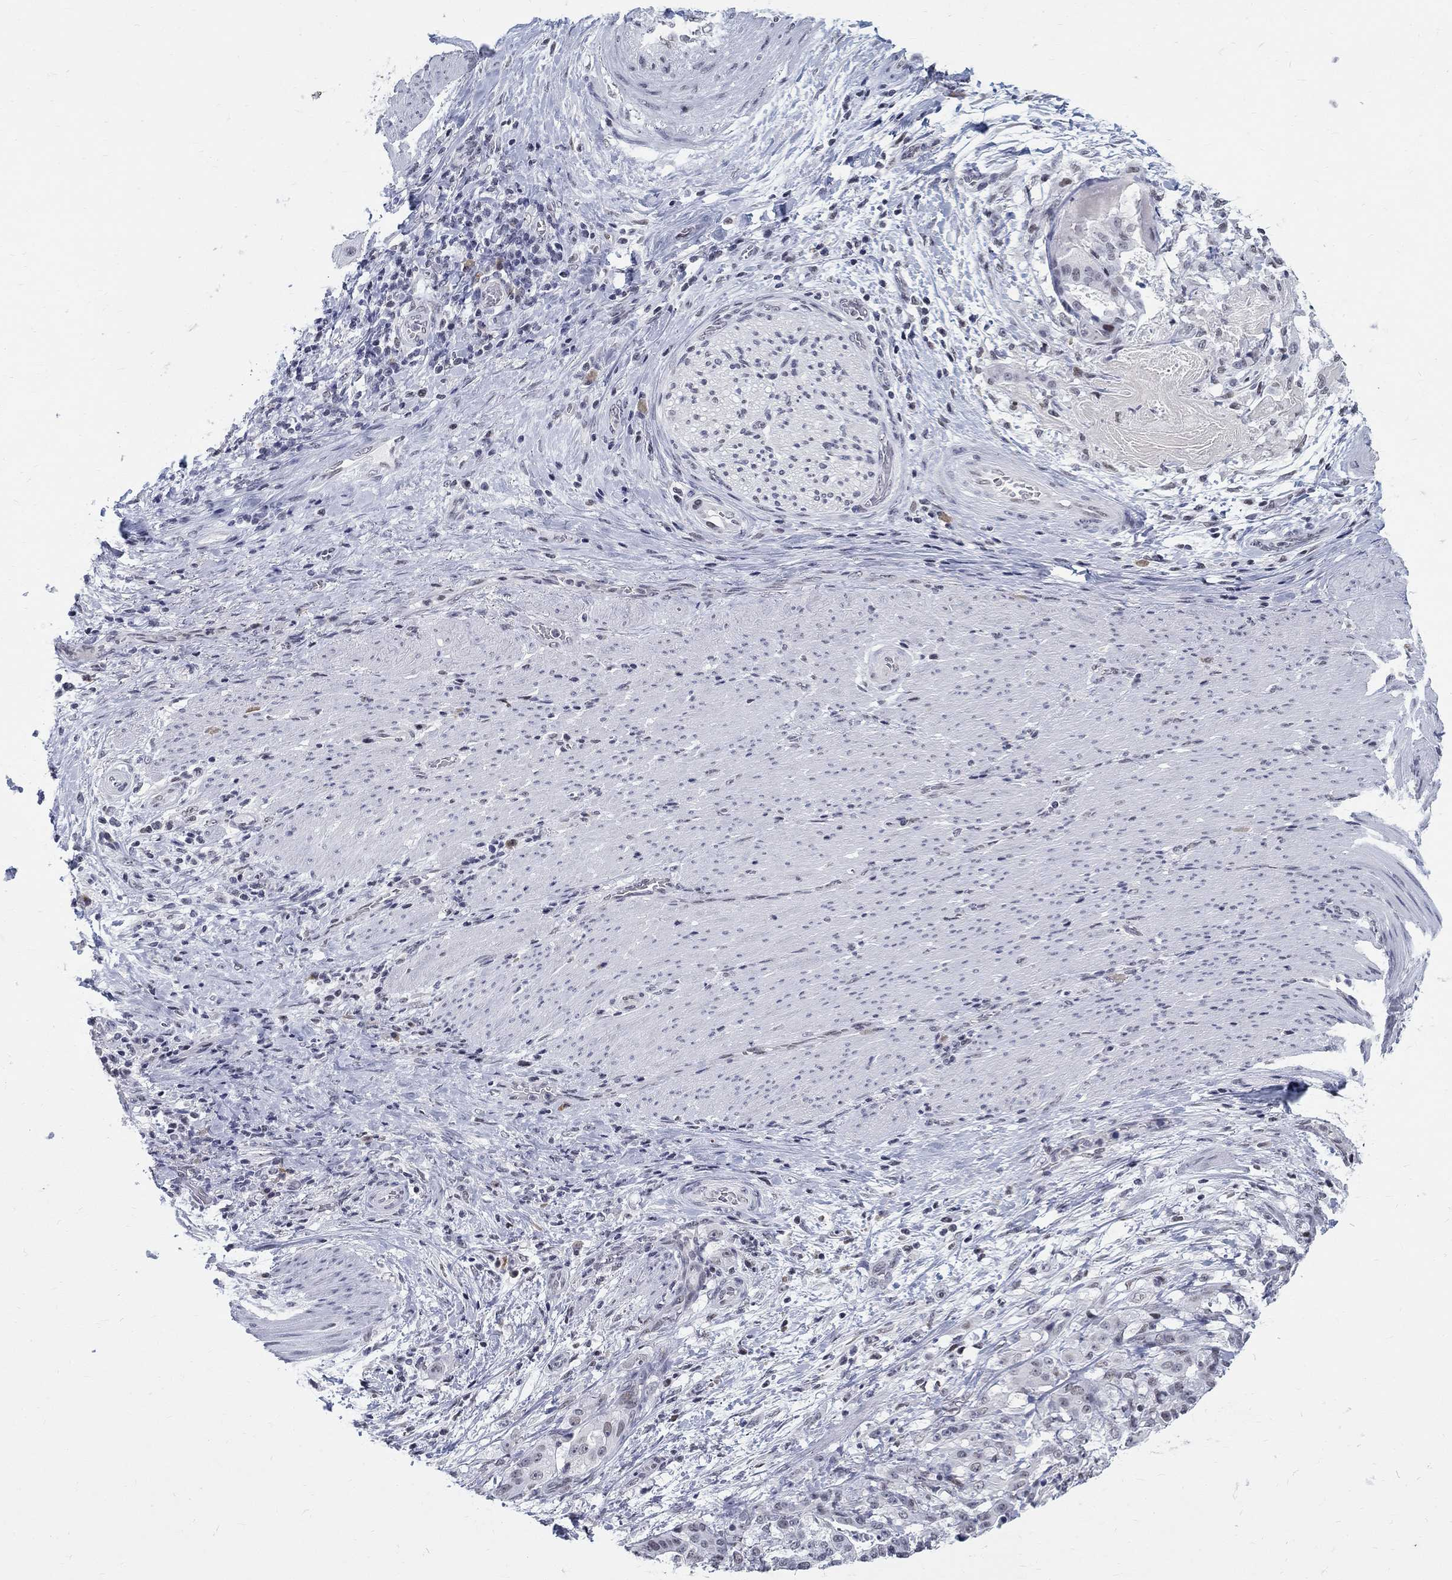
{"staining": {"intensity": "moderate", "quantity": "<25%", "location": "nuclear"}, "tissue": "stomach cancer", "cell_type": "Tumor cells", "image_type": "cancer", "snomed": [{"axis": "morphology", "description": "Adenocarcinoma, NOS"}, {"axis": "topography", "description": "Stomach"}], "caption": "Human stomach cancer (adenocarcinoma) stained with a brown dye demonstrates moderate nuclear positive positivity in about <25% of tumor cells.", "gene": "BHLHE22", "patient": {"sex": "male", "age": 48}}